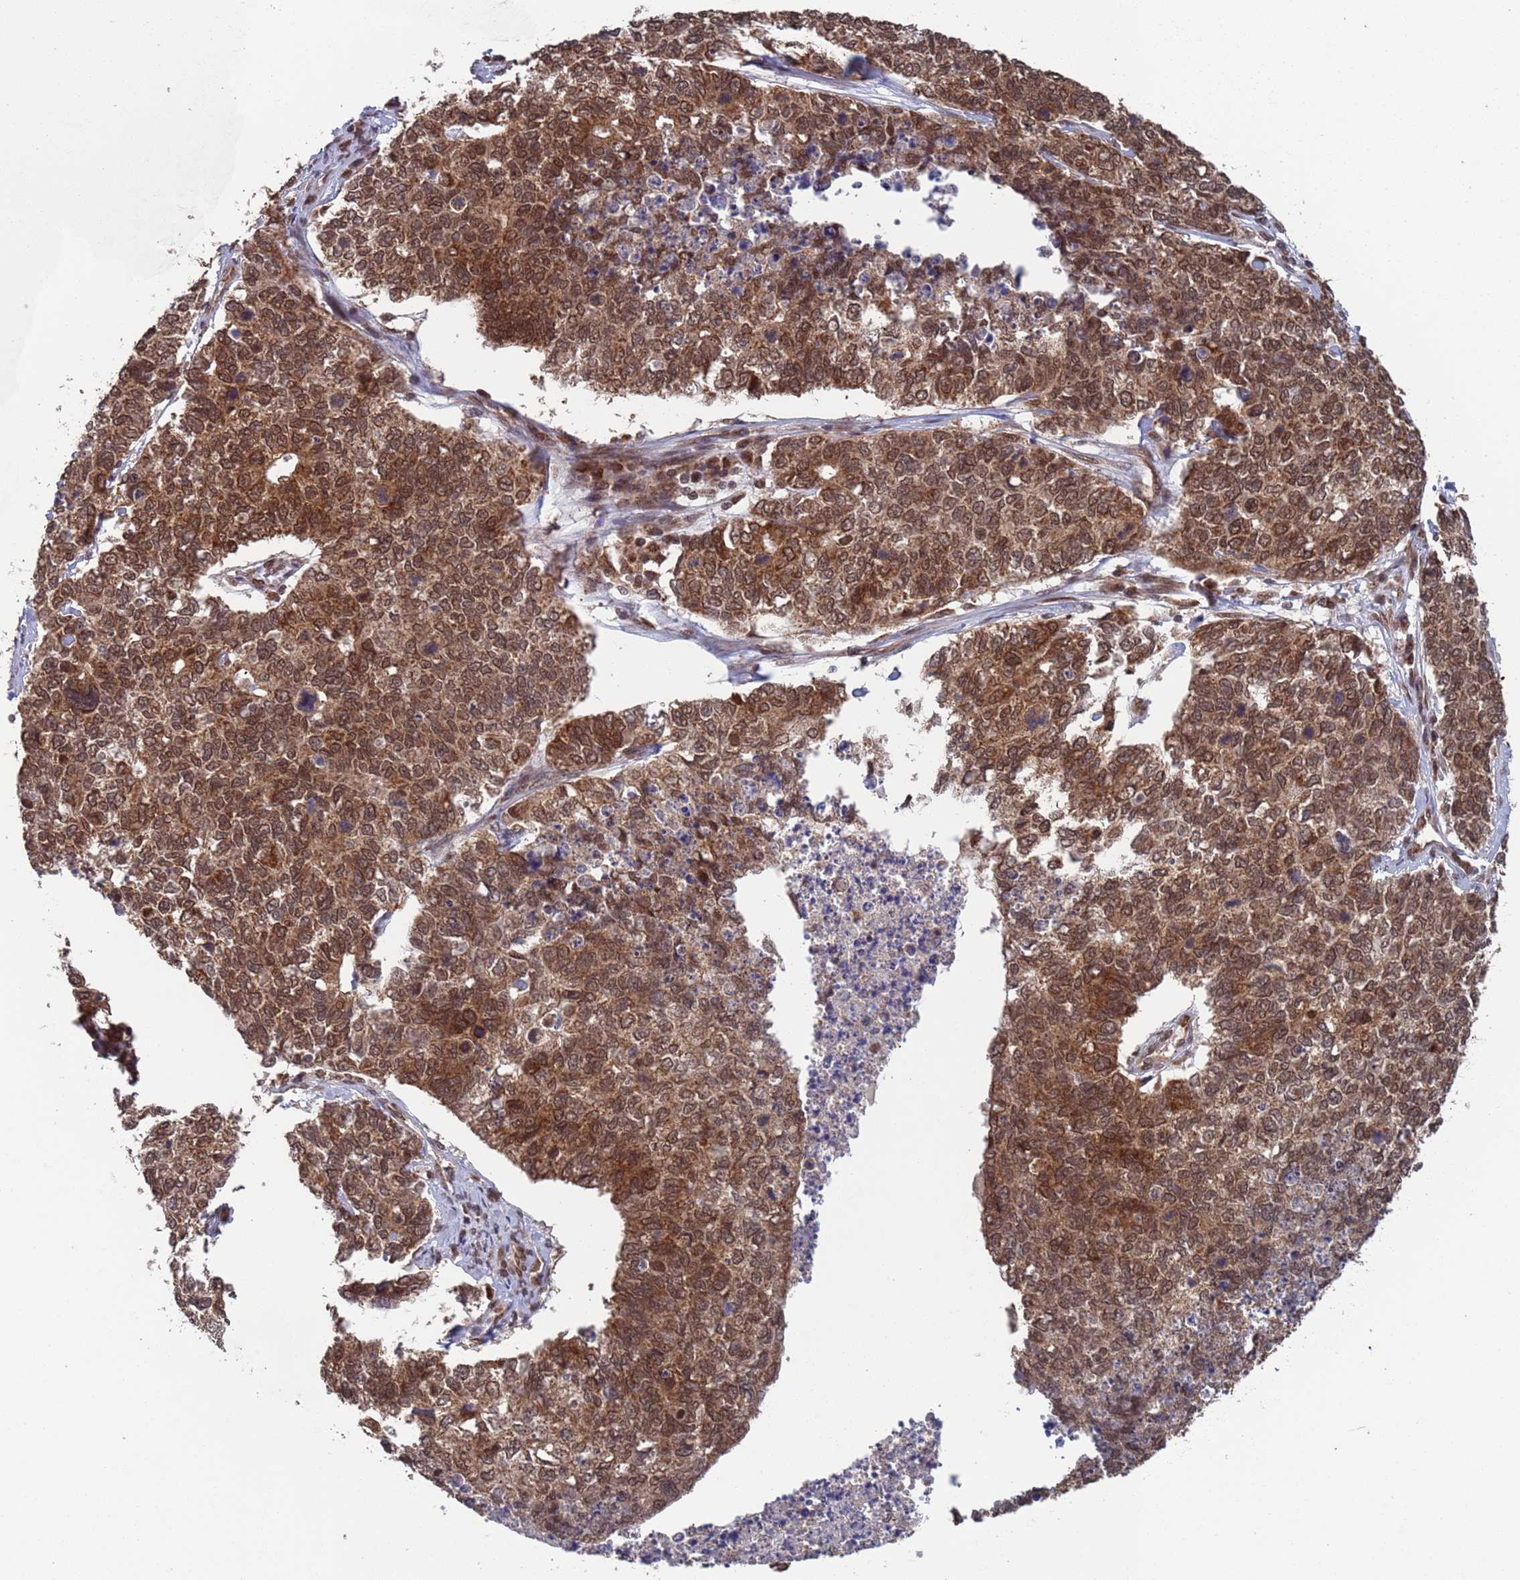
{"staining": {"intensity": "moderate", "quantity": ">75%", "location": "cytoplasmic/membranous,nuclear"}, "tissue": "cervical cancer", "cell_type": "Tumor cells", "image_type": "cancer", "snomed": [{"axis": "morphology", "description": "Squamous cell carcinoma, NOS"}, {"axis": "topography", "description": "Cervix"}], "caption": "Immunohistochemical staining of squamous cell carcinoma (cervical) displays moderate cytoplasmic/membranous and nuclear protein staining in approximately >75% of tumor cells.", "gene": "FUBP3", "patient": {"sex": "female", "age": 63}}